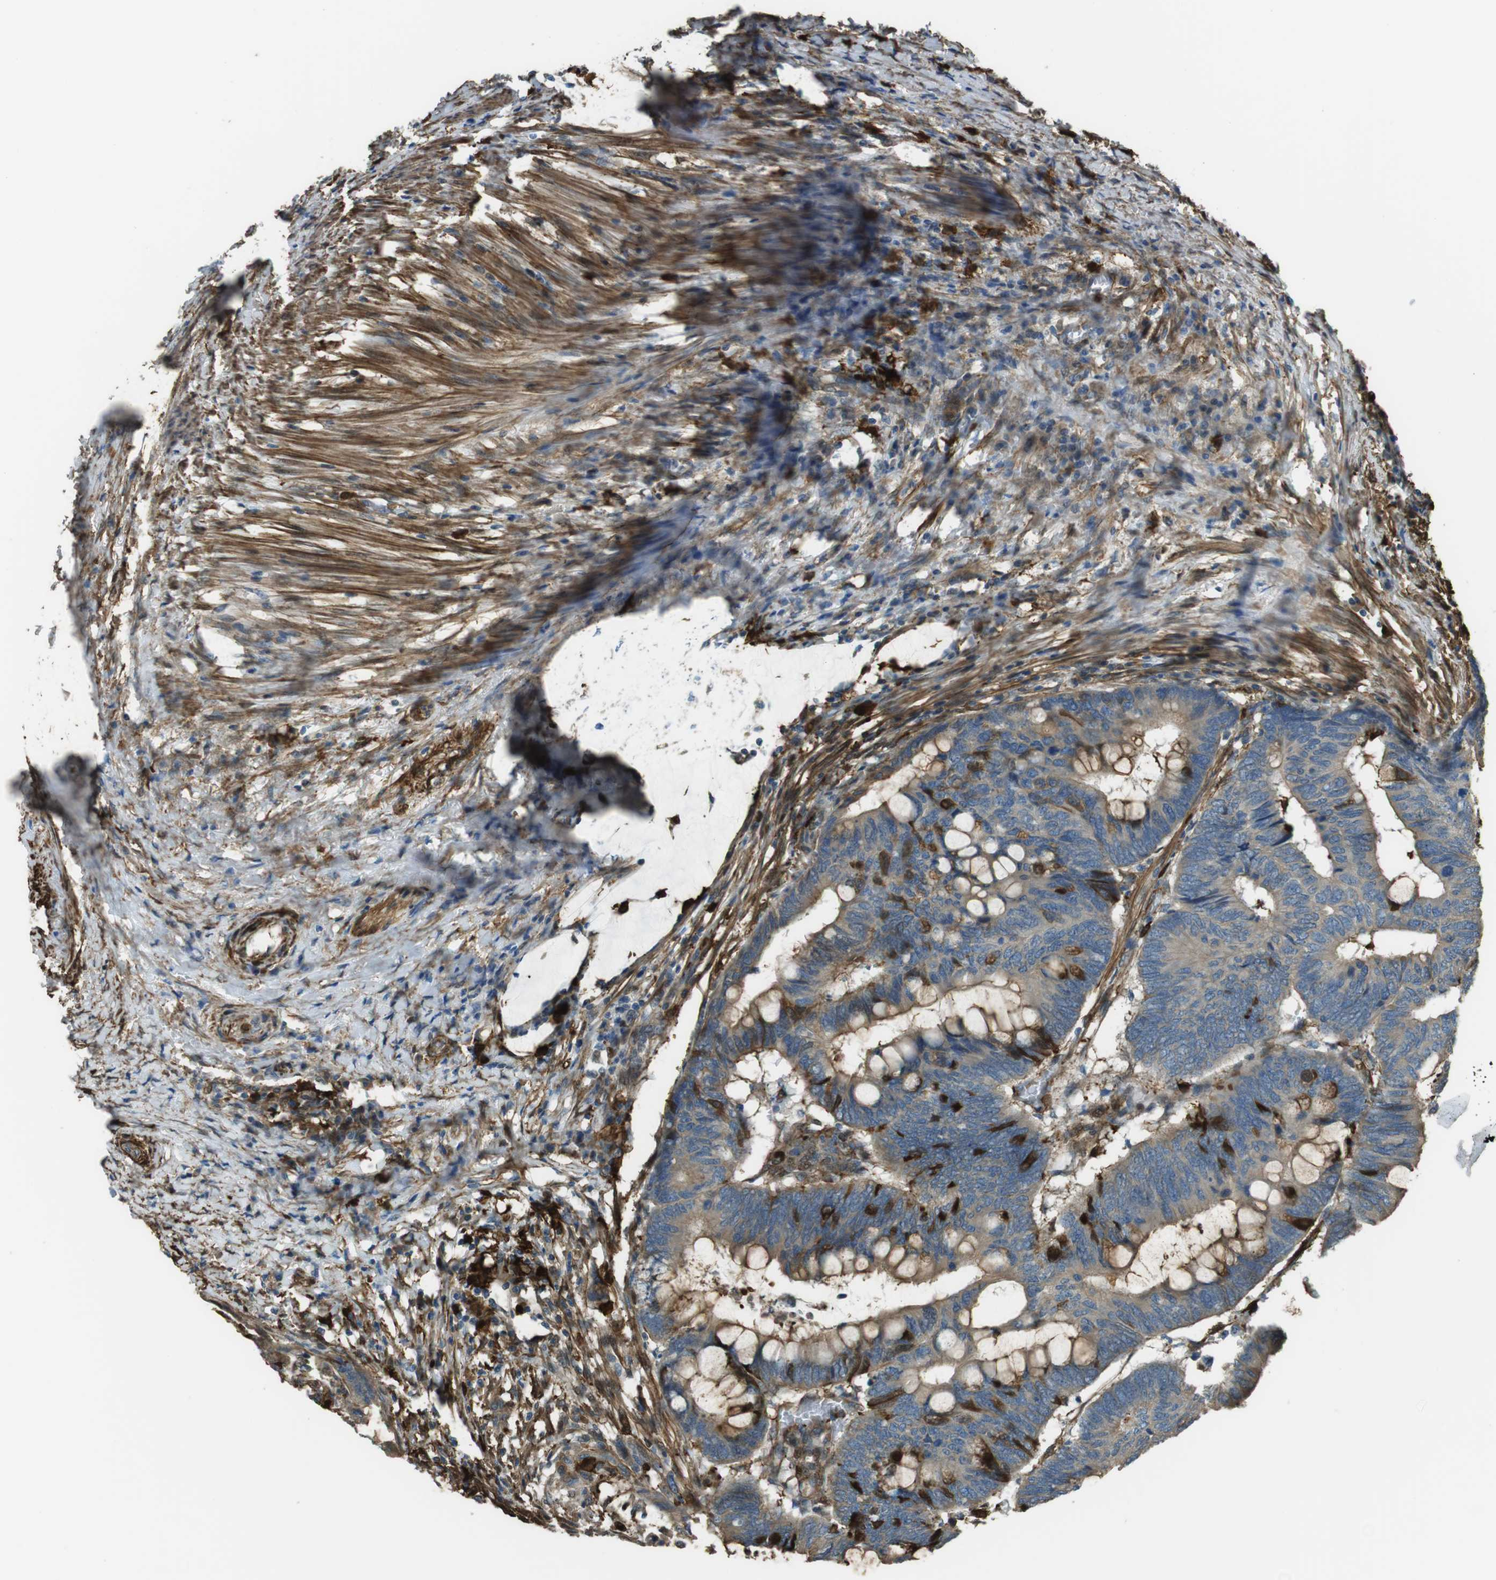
{"staining": {"intensity": "moderate", "quantity": ">75%", "location": "cytoplasmic/membranous"}, "tissue": "colorectal cancer", "cell_type": "Tumor cells", "image_type": "cancer", "snomed": [{"axis": "morphology", "description": "Normal tissue, NOS"}, {"axis": "morphology", "description": "Adenocarcinoma, NOS"}, {"axis": "topography", "description": "Rectum"}, {"axis": "topography", "description": "Peripheral nerve tissue"}], "caption": "Colorectal adenocarcinoma stained with DAB immunohistochemistry displays medium levels of moderate cytoplasmic/membranous staining in approximately >75% of tumor cells.", "gene": "SFT2D1", "patient": {"sex": "male", "age": 92}}